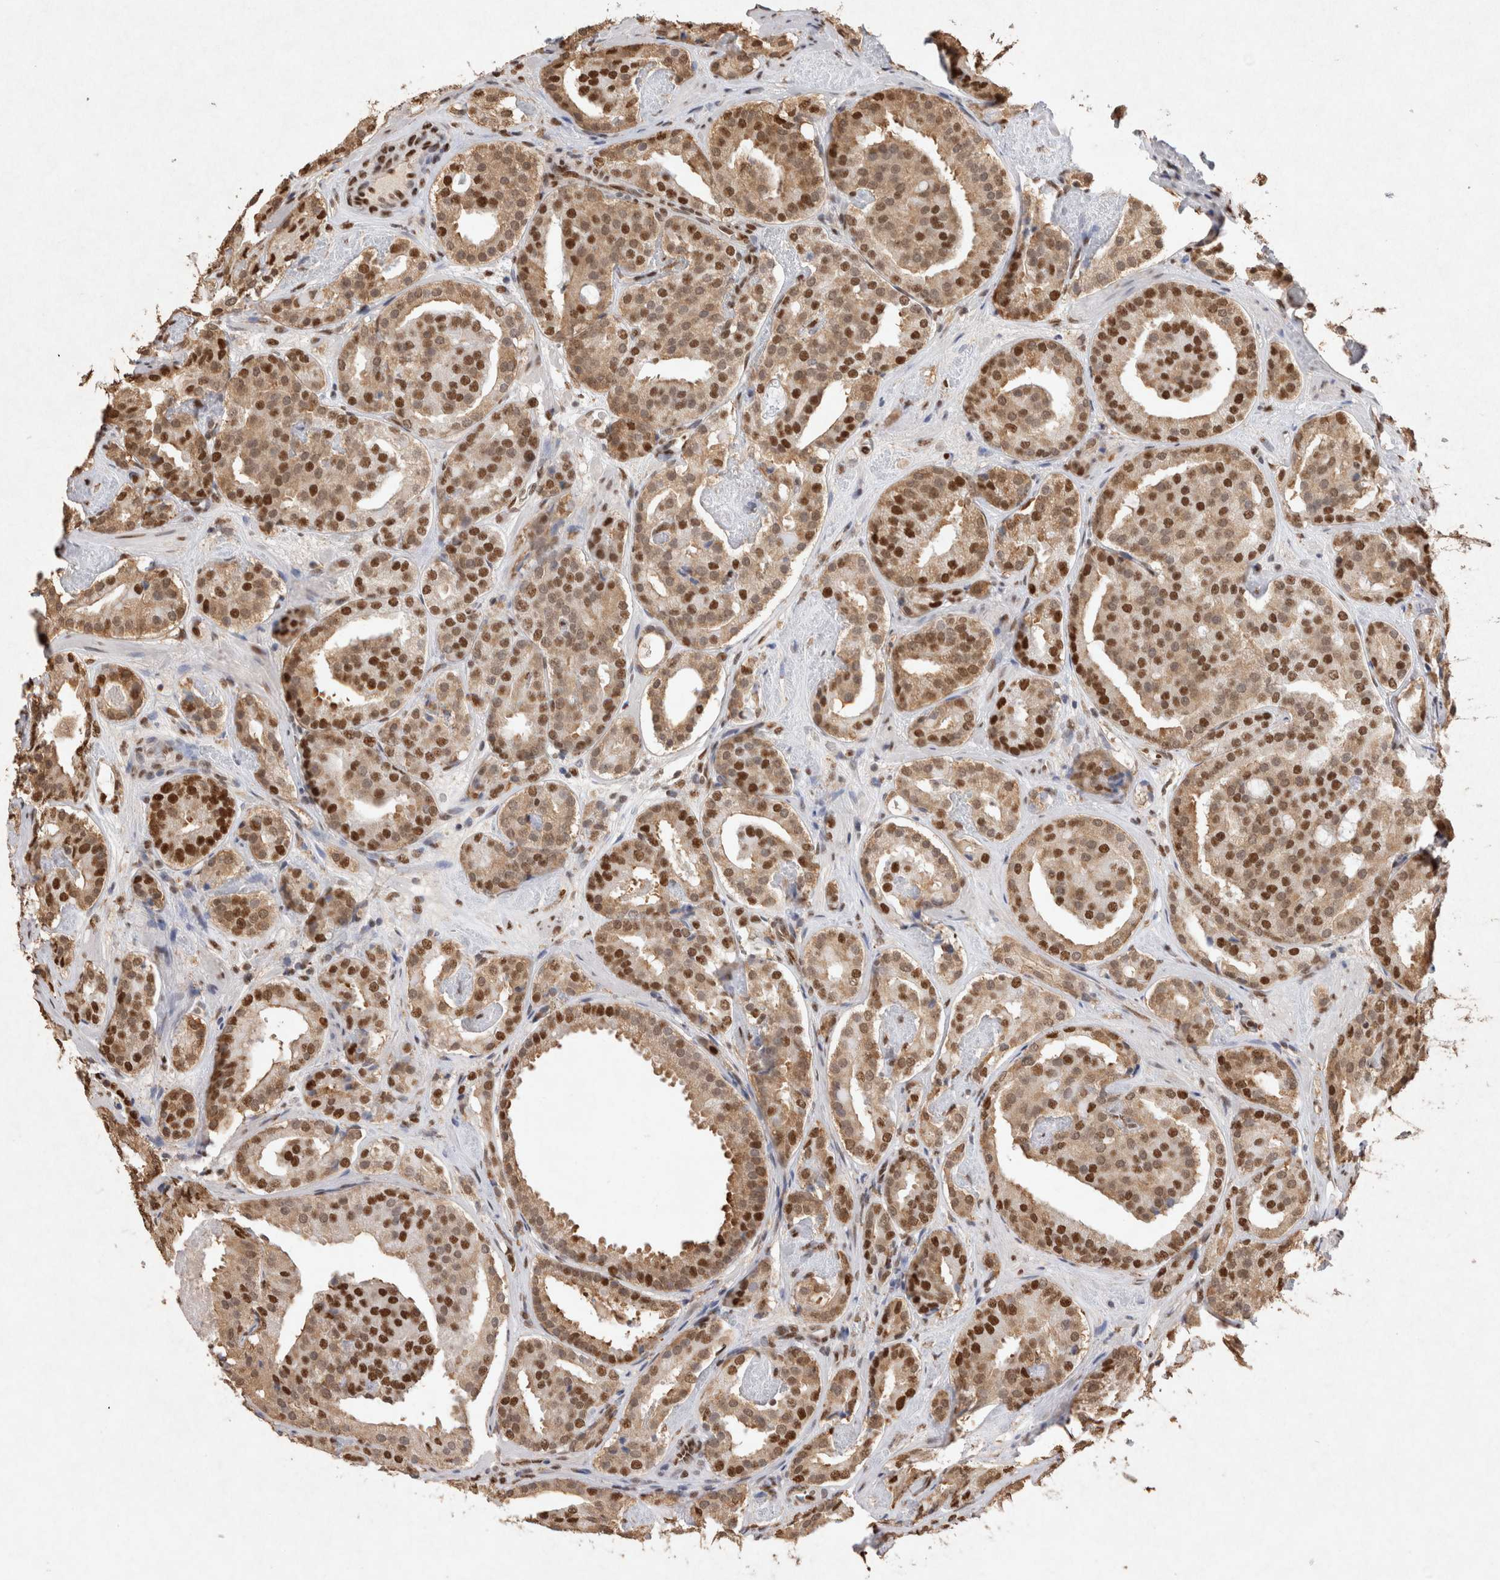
{"staining": {"intensity": "strong", "quantity": ">75%", "location": "cytoplasmic/membranous,nuclear"}, "tissue": "prostate cancer", "cell_type": "Tumor cells", "image_type": "cancer", "snomed": [{"axis": "morphology", "description": "Adenocarcinoma, Low grade"}, {"axis": "topography", "description": "Prostate"}], "caption": "Tumor cells demonstrate high levels of strong cytoplasmic/membranous and nuclear expression in about >75% of cells in human prostate cancer.", "gene": "HDGF", "patient": {"sex": "male", "age": 69}}